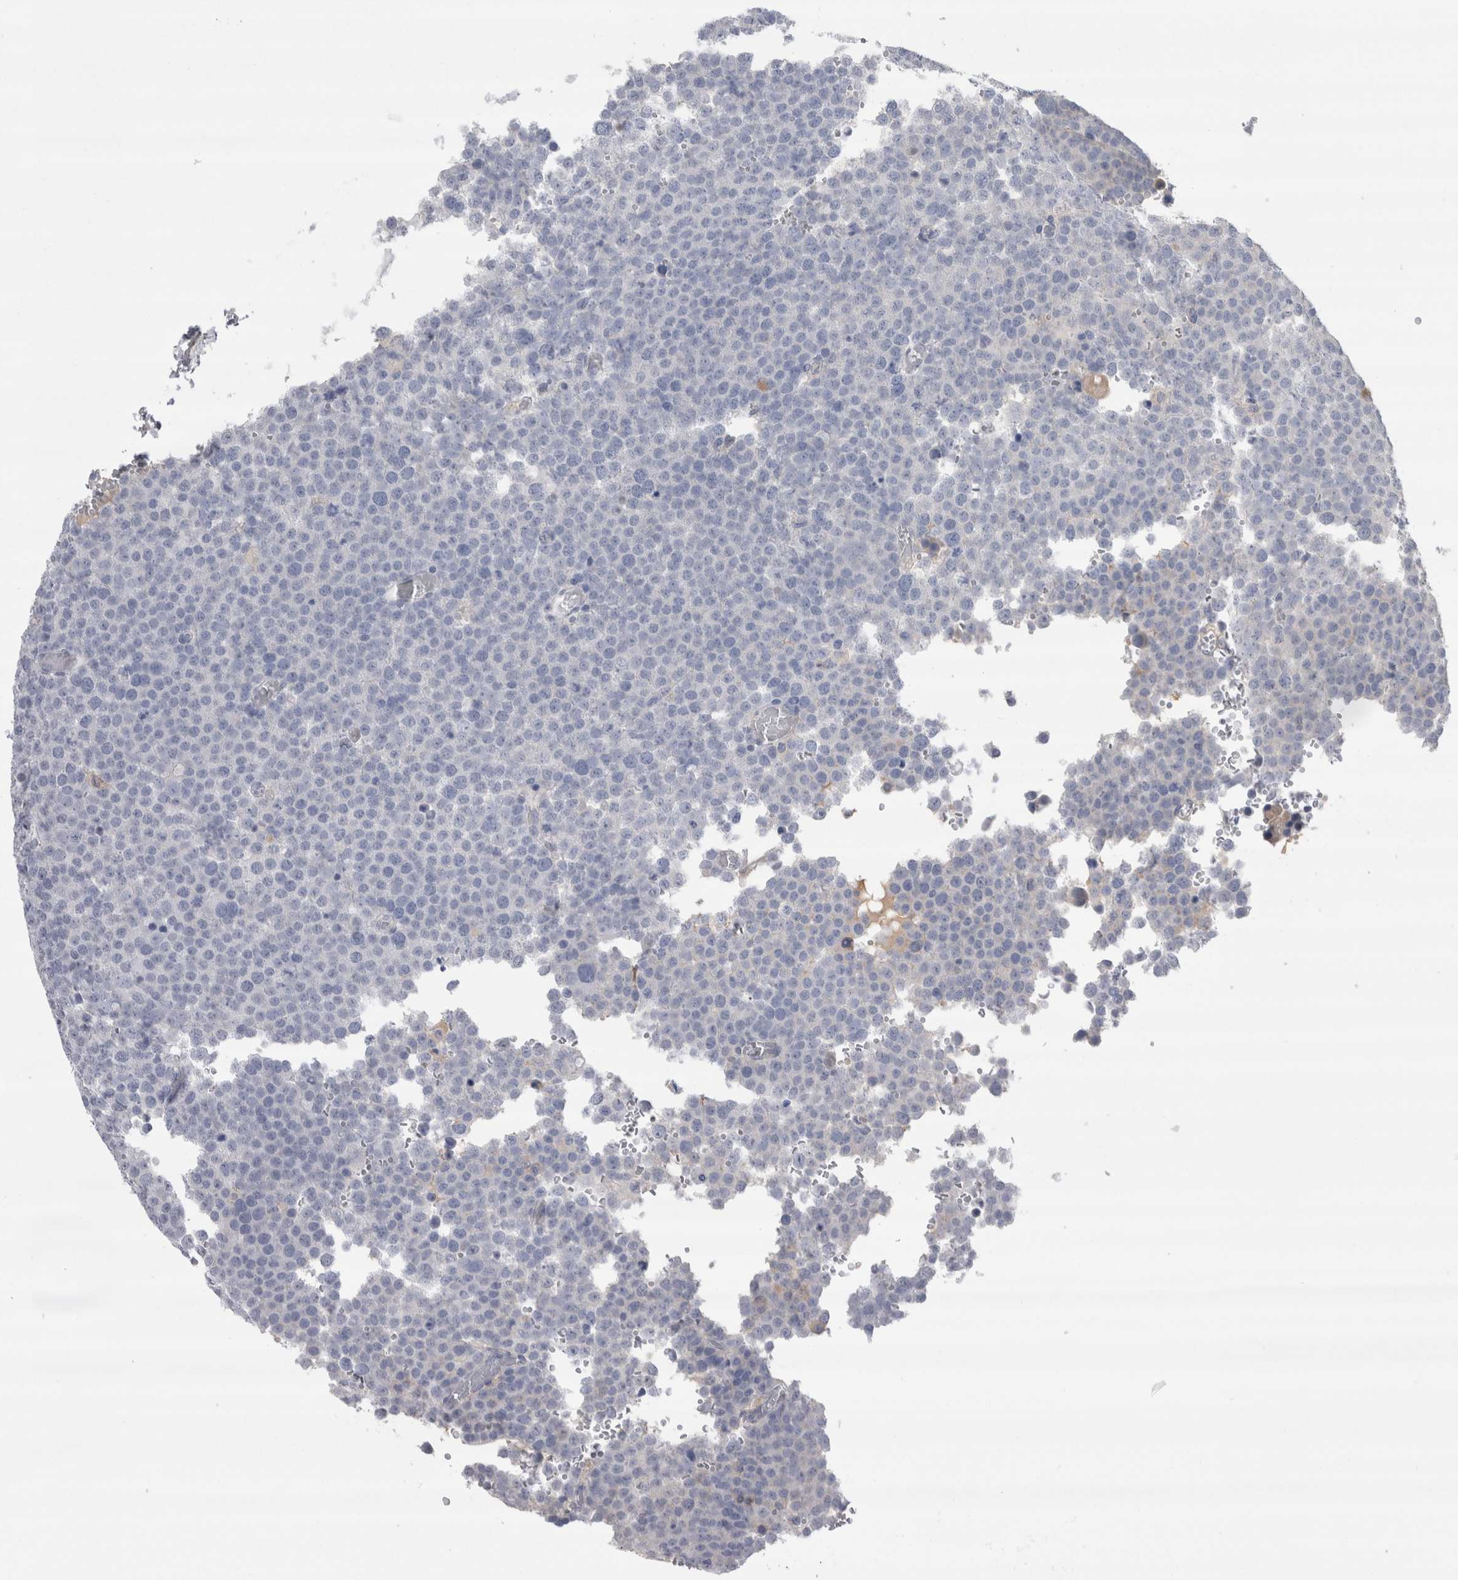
{"staining": {"intensity": "negative", "quantity": "none", "location": "none"}, "tissue": "testis cancer", "cell_type": "Tumor cells", "image_type": "cancer", "snomed": [{"axis": "morphology", "description": "Seminoma, NOS"}, {"axis": "topography", "description": "Testis"}], "caption": "IHC image of human testis cancer (seminoma) stained for a protein (brown), which displays no staining in tumor cells.", "gene": "REG1A", "patient": {"sex": "male", "age": 71}}